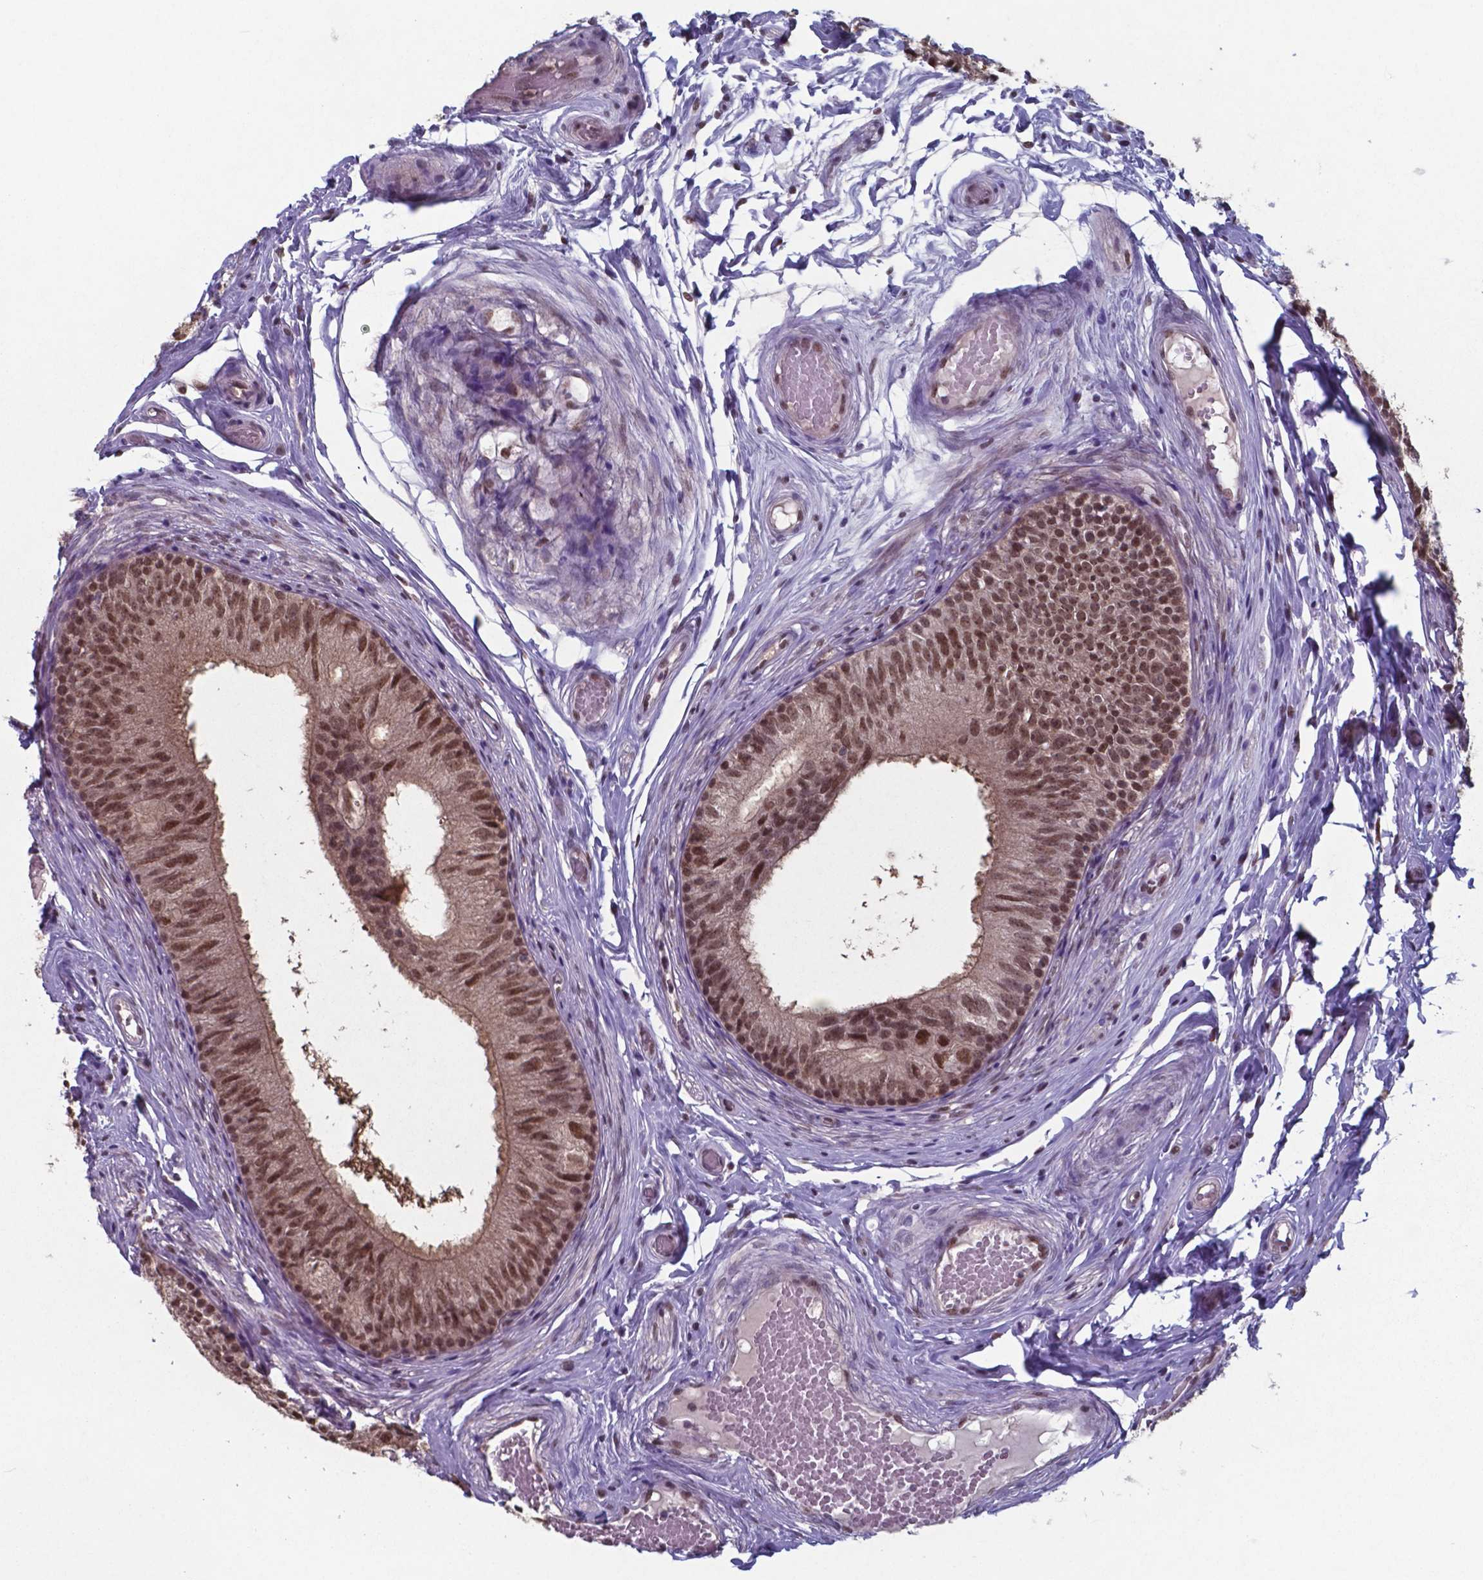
{"staining": {"intensity": "moderate", "quantity": ">75%", "location": "cytoplasmic/membranous,nuclear"}, "tissue": "epididymis", "cell_type": "Glandular cells", "image_type": "normal", "snomed": [{"axis": "morphology", "description": "Normal tissue, NOS"}, {"axis": "topography", "description": "Epididymis"}], "caption": "Immunohistochemical staining of unremarkable epididymis displays medium levels of moderate cytoplasmic/membranous,nuclear positivity in approximately >75% of glandular cells.", "gene": "UBA1", "patient": {"sex": "male", "age": 29}}